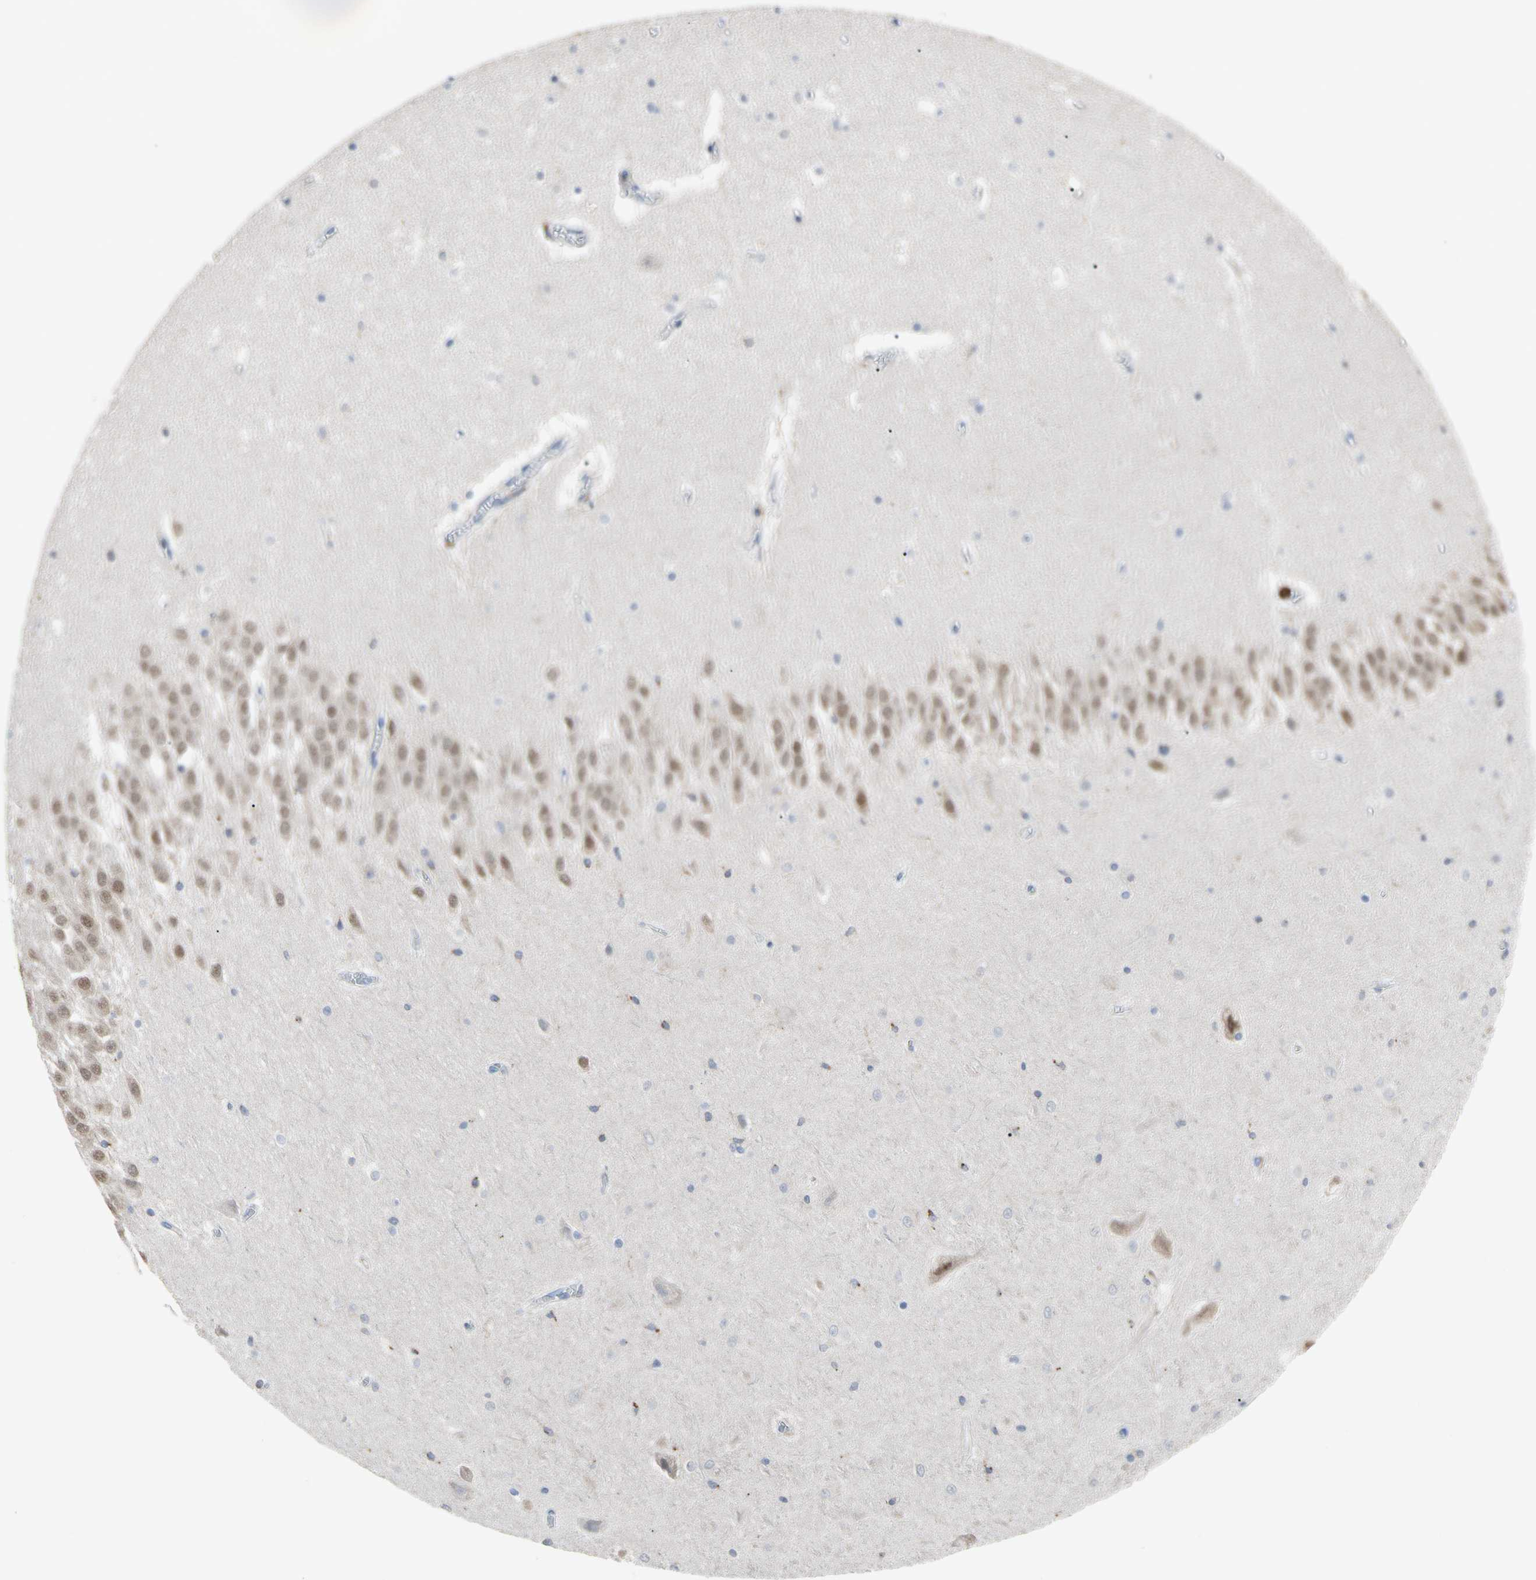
{"staining": {"intensity": "negative", "quantity": "none", "location": "none"}, "tissue": "hippocampus", "cell_type": "Glial cells", "image_type": "normal", "snomed": [{"axis": "morphology", "description": "Normal tissue, NOS"}, {"axis": "topography", "description": "Hippocampus"}], "caption": "Immunohistochemical staining of unremarkable human hippocampus displays no significant staining in glial cells. (Immunohistochemistry, brightfield microscopy, high magnification).", "gene": "ADA2", "patient": {"sex": "male", "age": 45}}